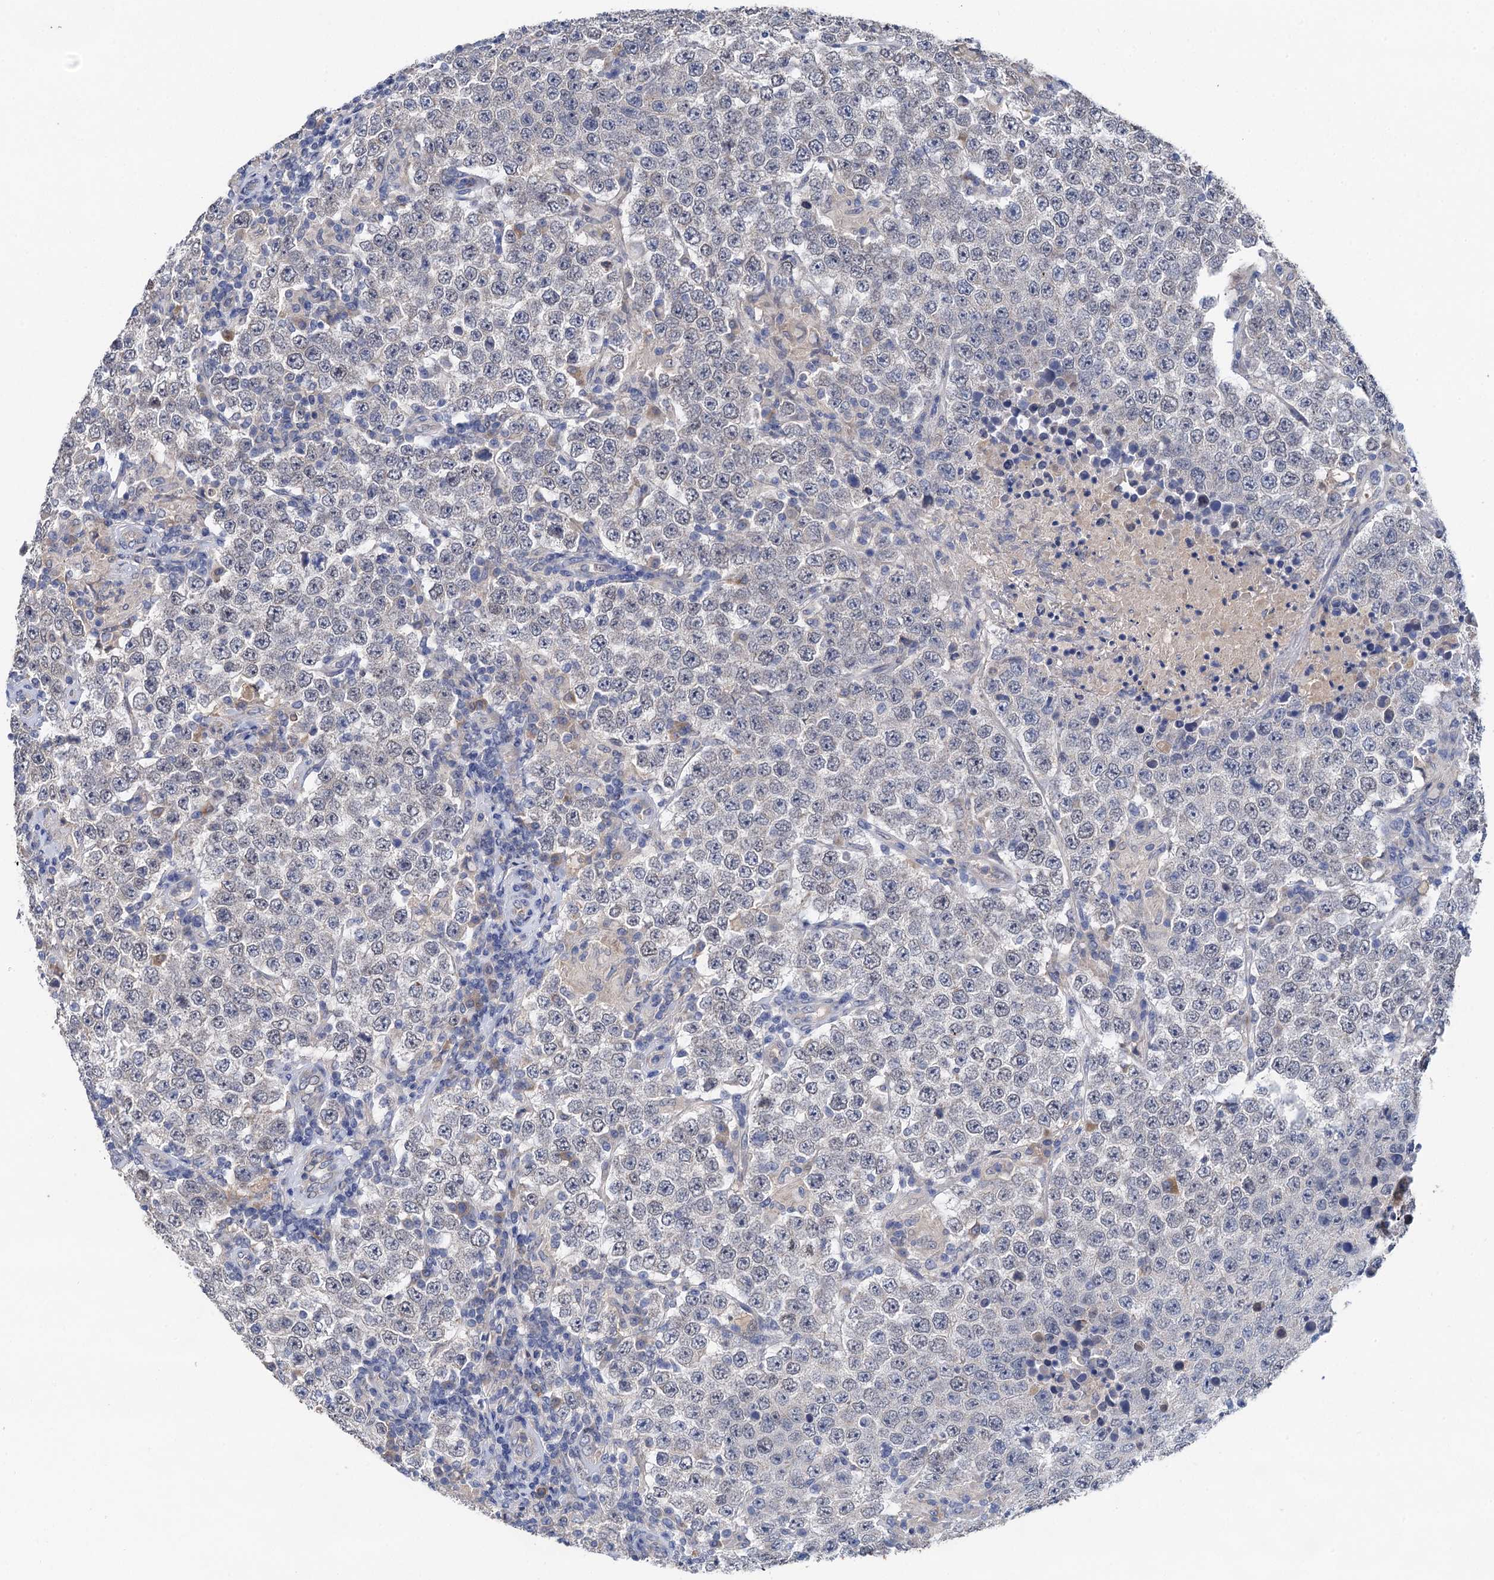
{"staining": {"intensity": "negative", "quantity": "none", "location": "none"}, "tissue": "testis cancer", "cell_type": "Tumor cells", "image_type": "cancer", "snomed": [{"axis": "morphology", "description": "Normal tissue, NOS"}, {"axis": "morphology", "description": "Urothelial carcinoma, High grade"}, {"axis": "morphology", "description": "Seminoma, NOS"}, {"axis": "morphology", "description": "Carcinoma, Embryonal, NOS"}, {"axis": "topography", "description": "Urinary bladder"}, {"axis": "topography", "description": "Testis"}], "caption": "Tumor cells show no significant positivity in high-grade urothelial carcinoma (testis). (DAB immunohistochemistry with hematoxylin counter stain).", "gene": "TMEM39B", "patient": {"sex": "male", "age": 41}}